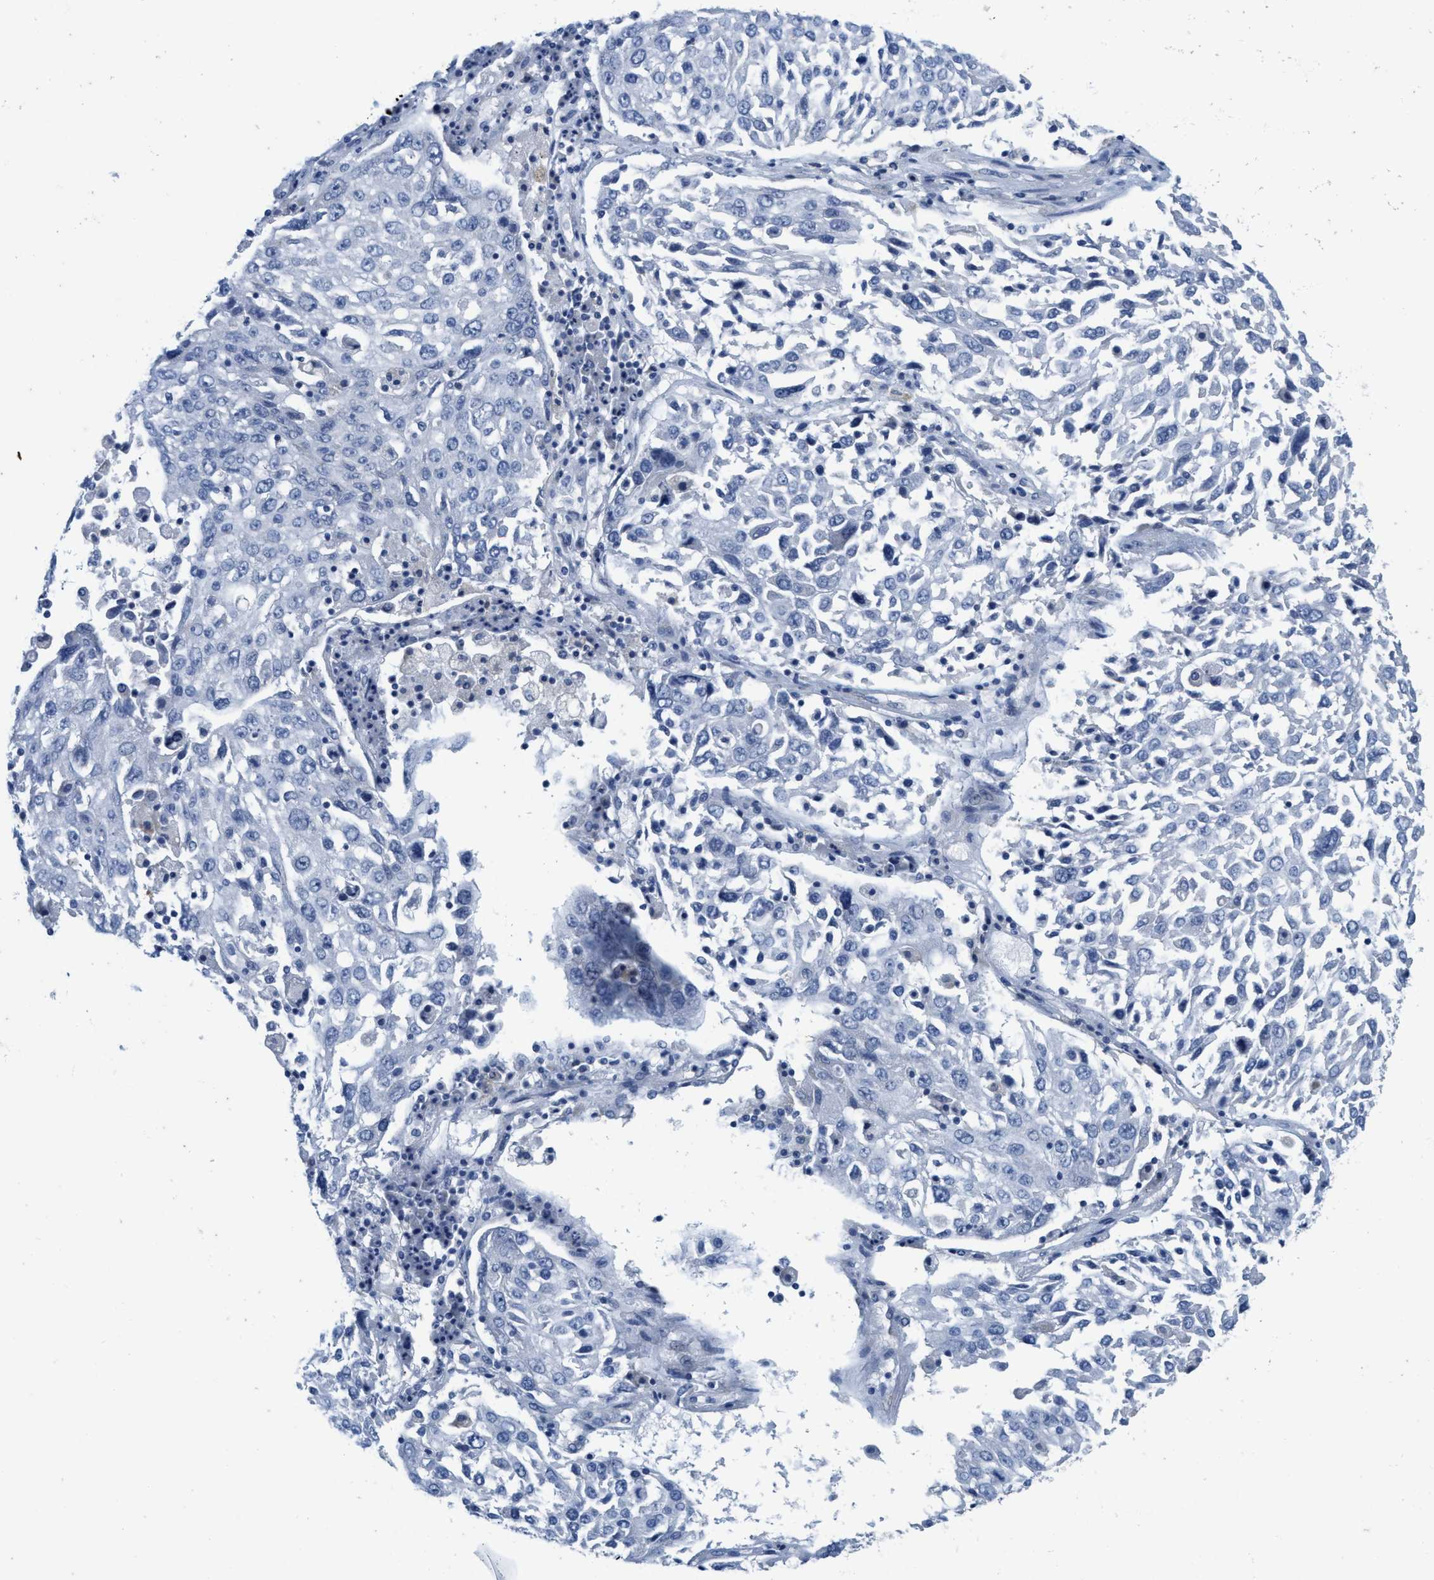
{"staining": {"intensity": "negative", "quantity": "none", "location": "none"}, "tissue": "lung cancer", "cell_type": "Tumor cells", "image_type": "cancer", "snomed": [{"axis": "morphology", "description": "Squamous cell carcinoma, NOS"}, {"axis": "topography", "description": "Lung"}], "caption": "Histopathology image shows no significant protein positivity in tumor cells of lung cancer (squamous cell carcinoma). Nuclei are stained in blue.", "gene": "ABCB11", "patient": {"sex": "male", "age": 65}}